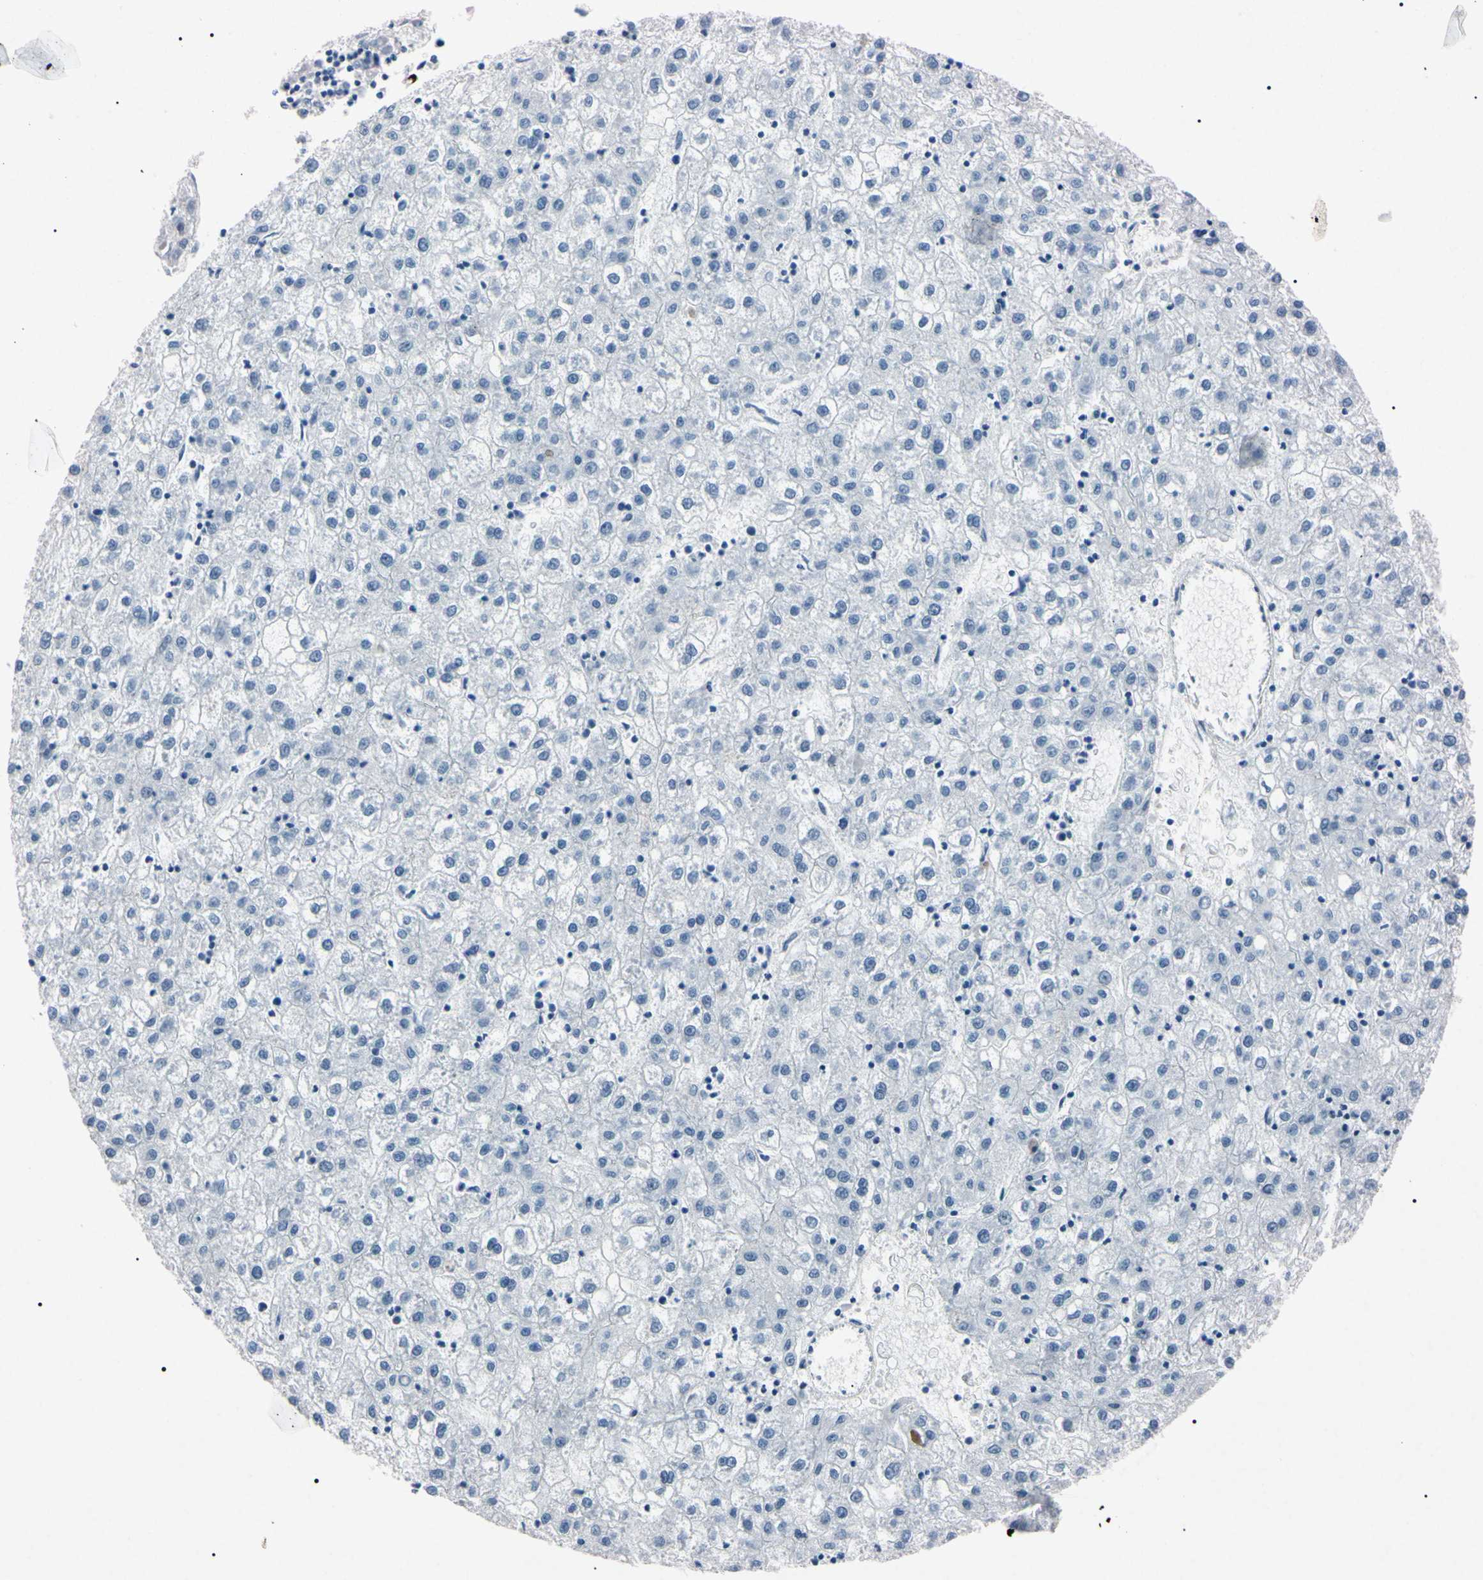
{"staining": {"intensity": "negative", "quantity": "none", "location": "none"}, "tissue": "liver cancer", "cell_type": "Tumor cells", "image_type": "cancer", "snomed": [{"axis": "morphology", "description": "Carcinoma, Hepatocellular, NOS"}, {"axis": "topography", "description": "Liver"}], "caption": "Tumor cells are negative for protein expression in human liver cancer (hepatocellular carcinoma).", "gene": "ELN", "patient": {"sex": "male", "age": 72}}